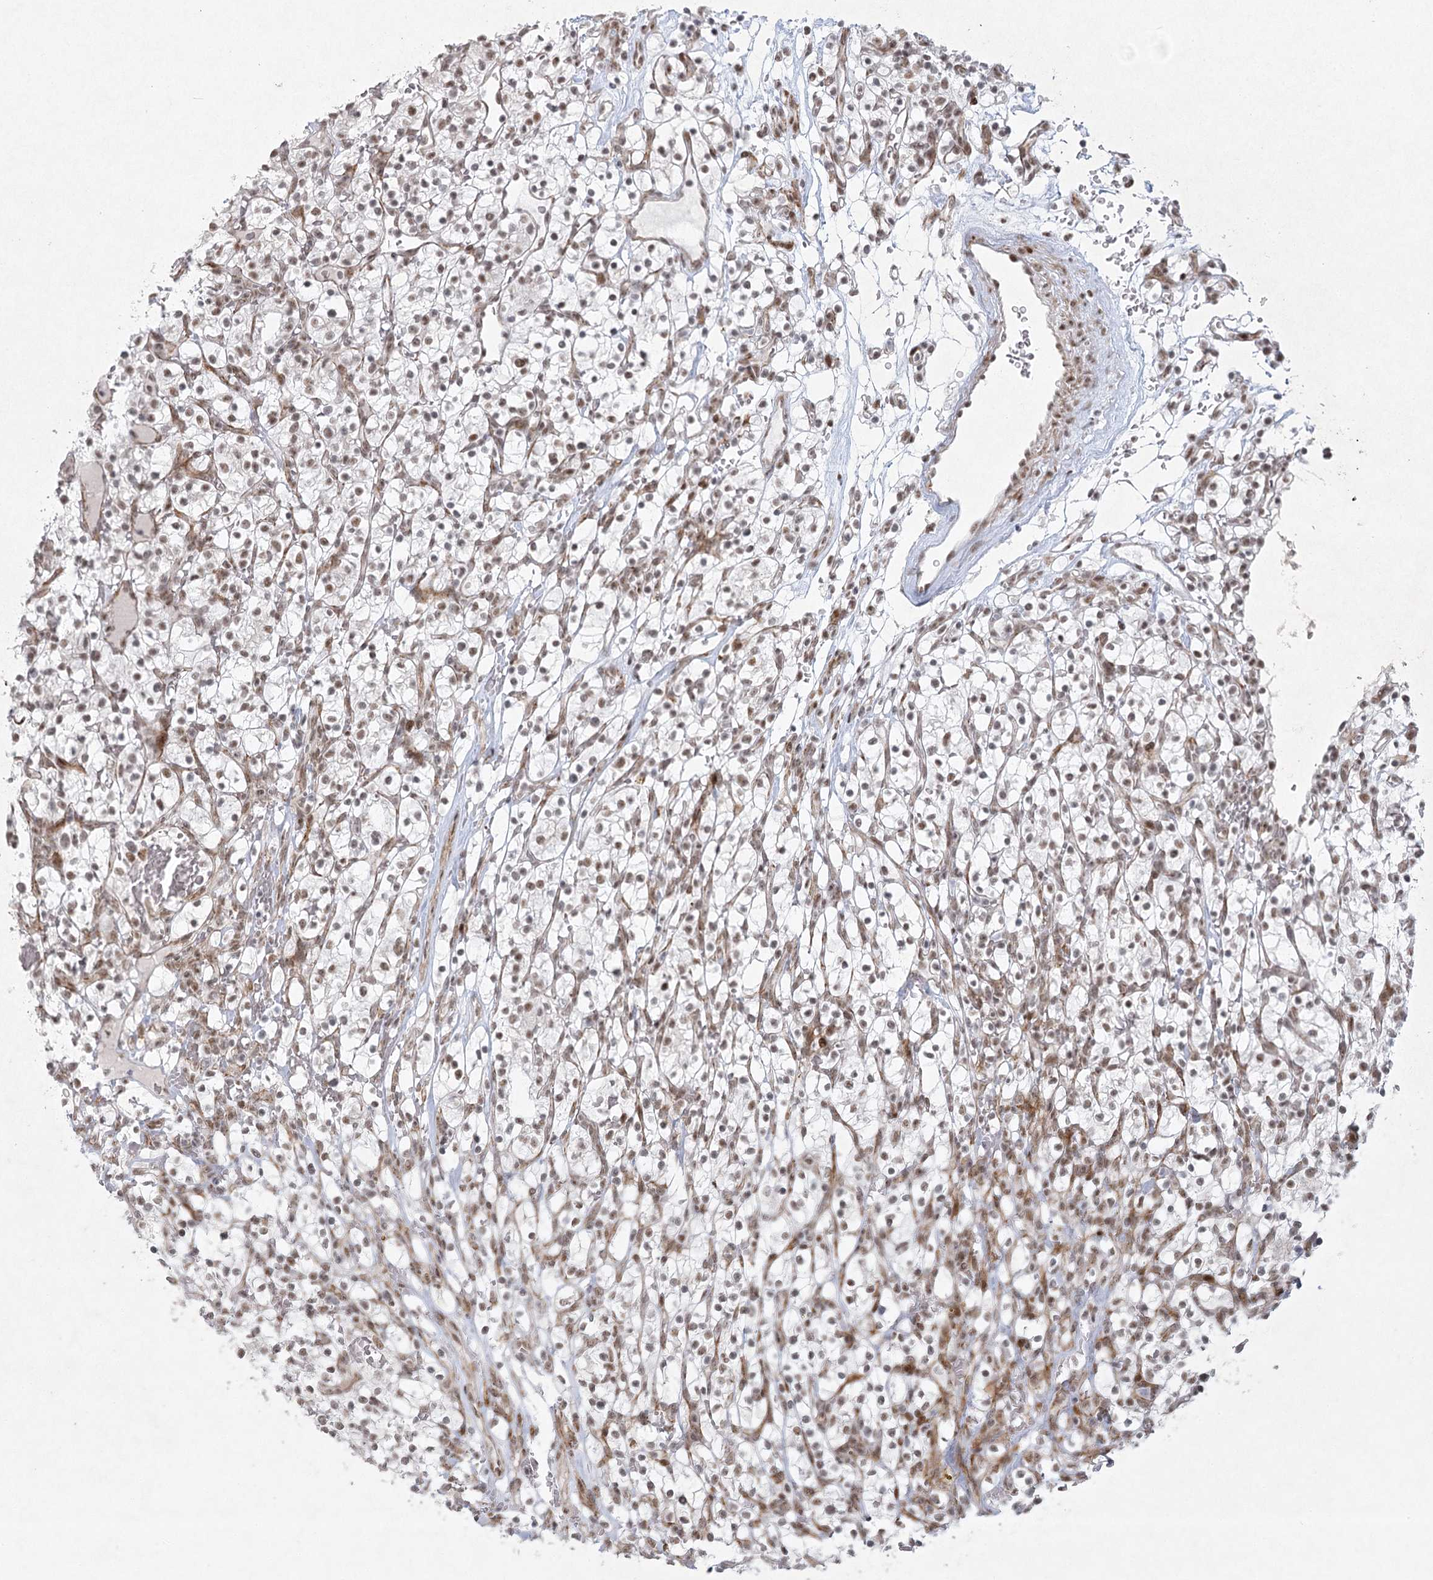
{"staining": {"intensity": "weak", "quantity": "25%-75%", "location": "nuclear"}, "tissue": "renal cancer", "cell_type": "Tumor cells", "image_type": "cancer", "snomed": [{"axis": "morphology", "description": "Adenocarcinoma, NOS"}, {"axis": "topography", "description": "Kidney"}], "caption": "Brown immunohistochemical staining in human renal adenocarcinoma demonstrates weak nuclear positivity in approximately 25%-75% of tumor cells.", "gene": "U2SURP", "patient": {"sex": "female", "age": 57}}